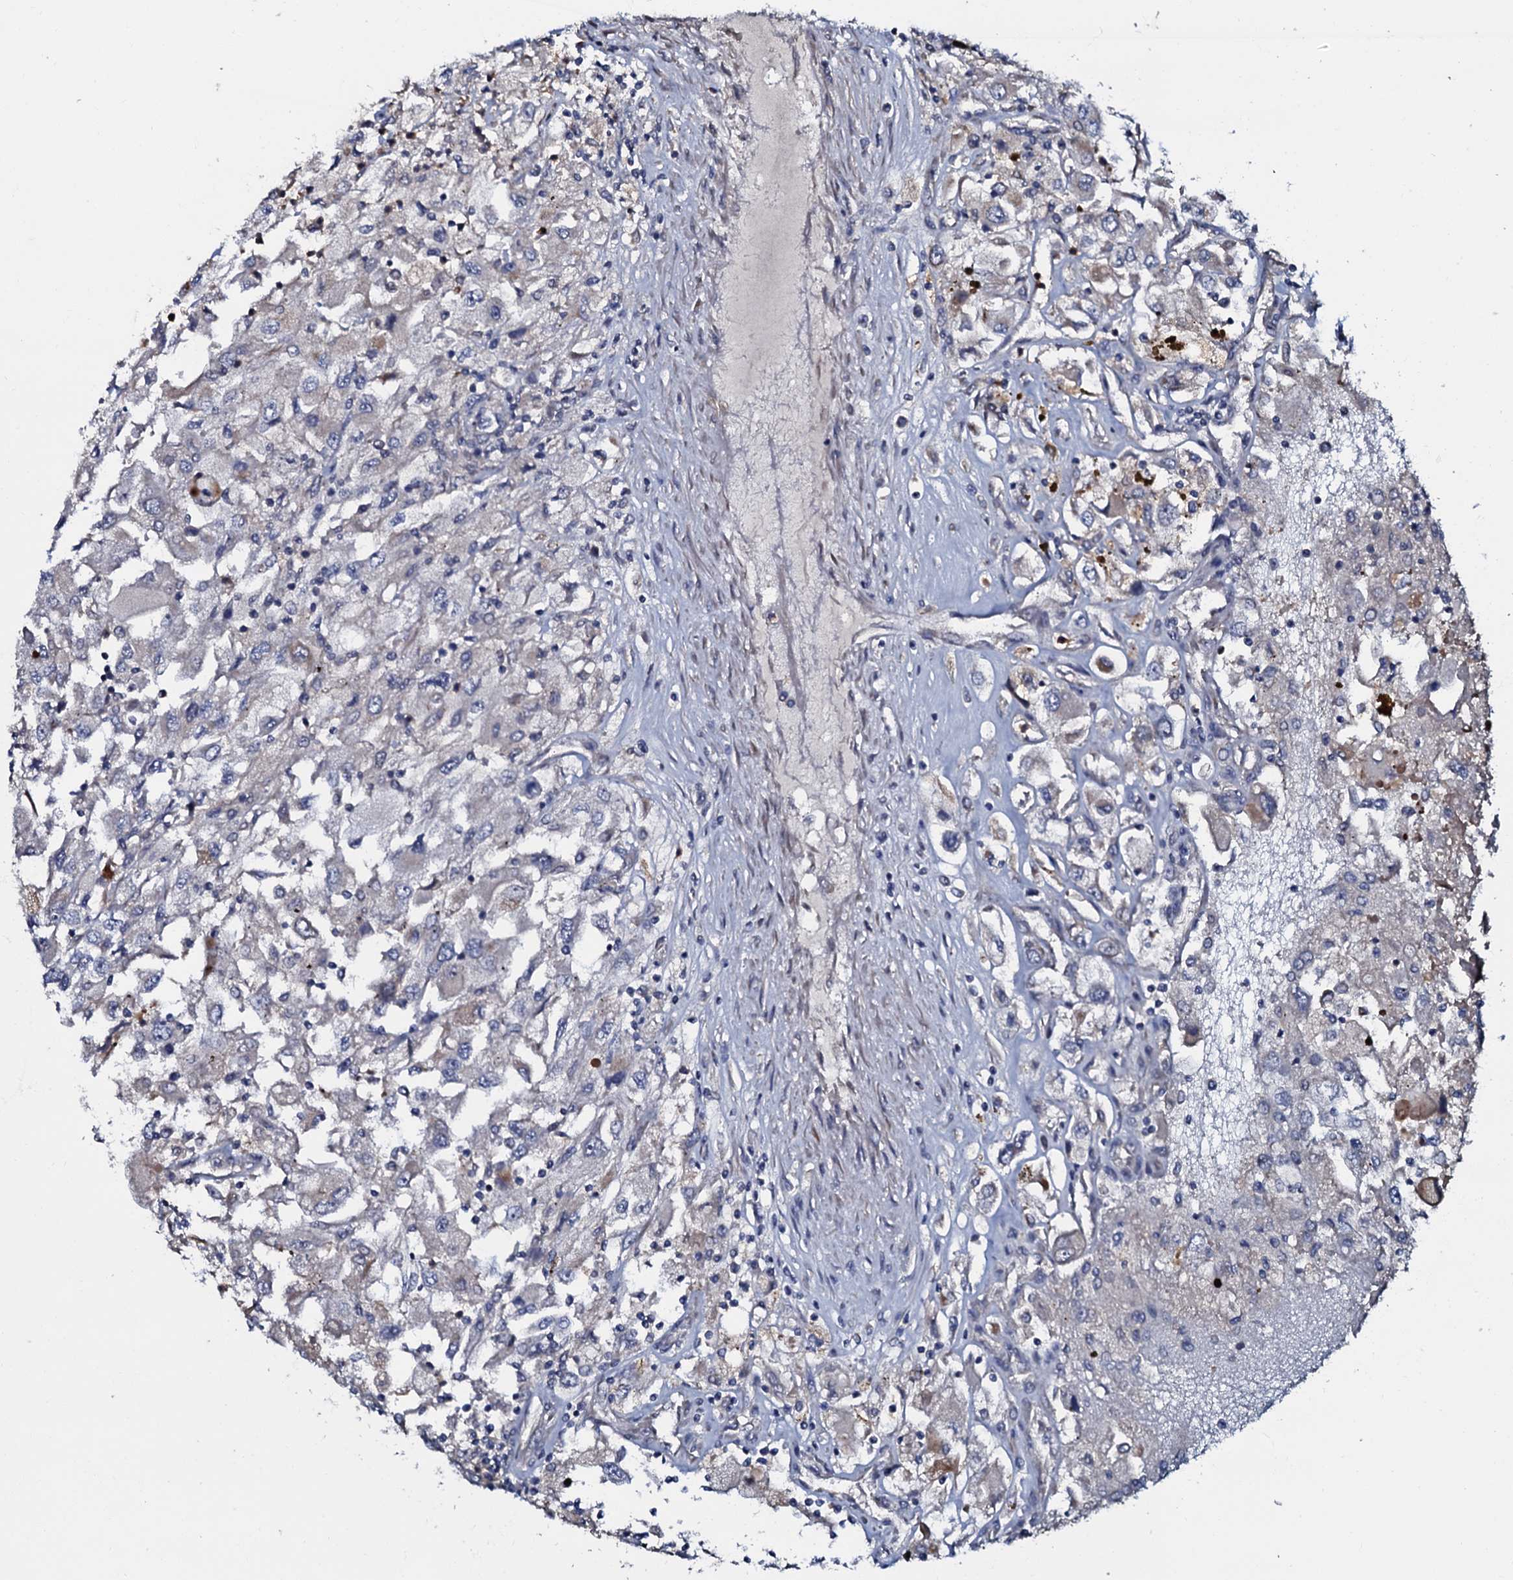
{"staining": {"intensity": "negative", "quantity": "none", "location": "none"}, "tissue": "renal cancer", "cell_type": "Tumor cells", "image_type": "cancer", "snomed": [{"axis": "morphology", "description": "Adenocarcinoma, NOS"}, {"axis": "topography", "description": "Kidney"}], "caption": "Tumor cells show no significant expression in renal adenocarcinoma.", "gene": "CPNE2", "patient": {"sex": "female", "age": 52}}